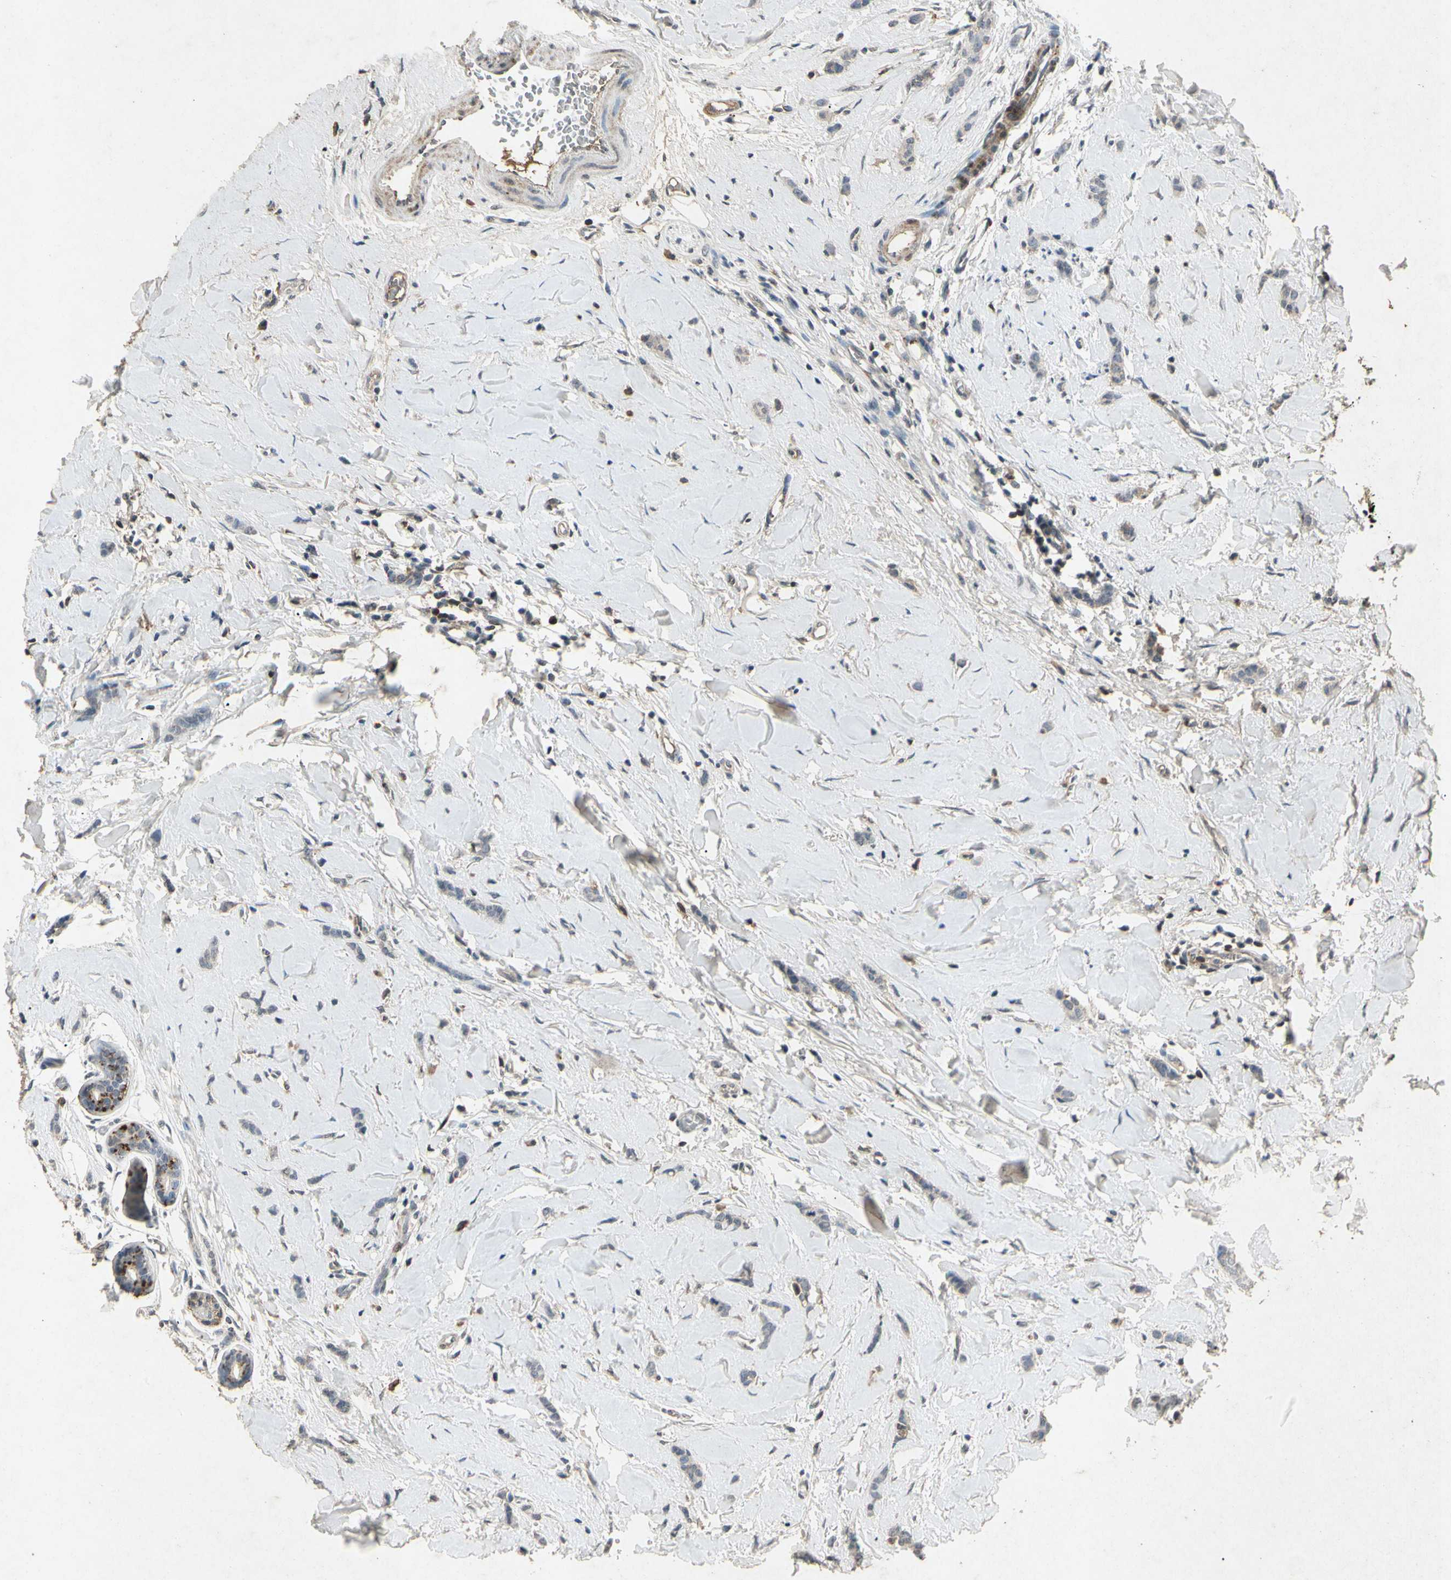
{"staining": {"intensity": "negative", "quantity": "none", "location": "none"}, "tissue": "breast cancer", "cell_type": "Tumor cells", "image_type": "cancer", "snomed": [{"axis": "morphology", "description": "Lobular carcinoma"}, {"axis": "topography", "description": "Skin"}, {"axis": "topography", "description": "Breast"}], "caption": "This is a histopathology image of immunohistochemistry staining of breast cancer (lobular carcinoma), which shows no expression in tumor cells. The staining is performed using DAB (3,3'-diaminobenzidine) brown chromogen with nuclei counter-stained in using hematoxylin.", "gene": "CP", "patient": {"sex": "female", "age": 46}}